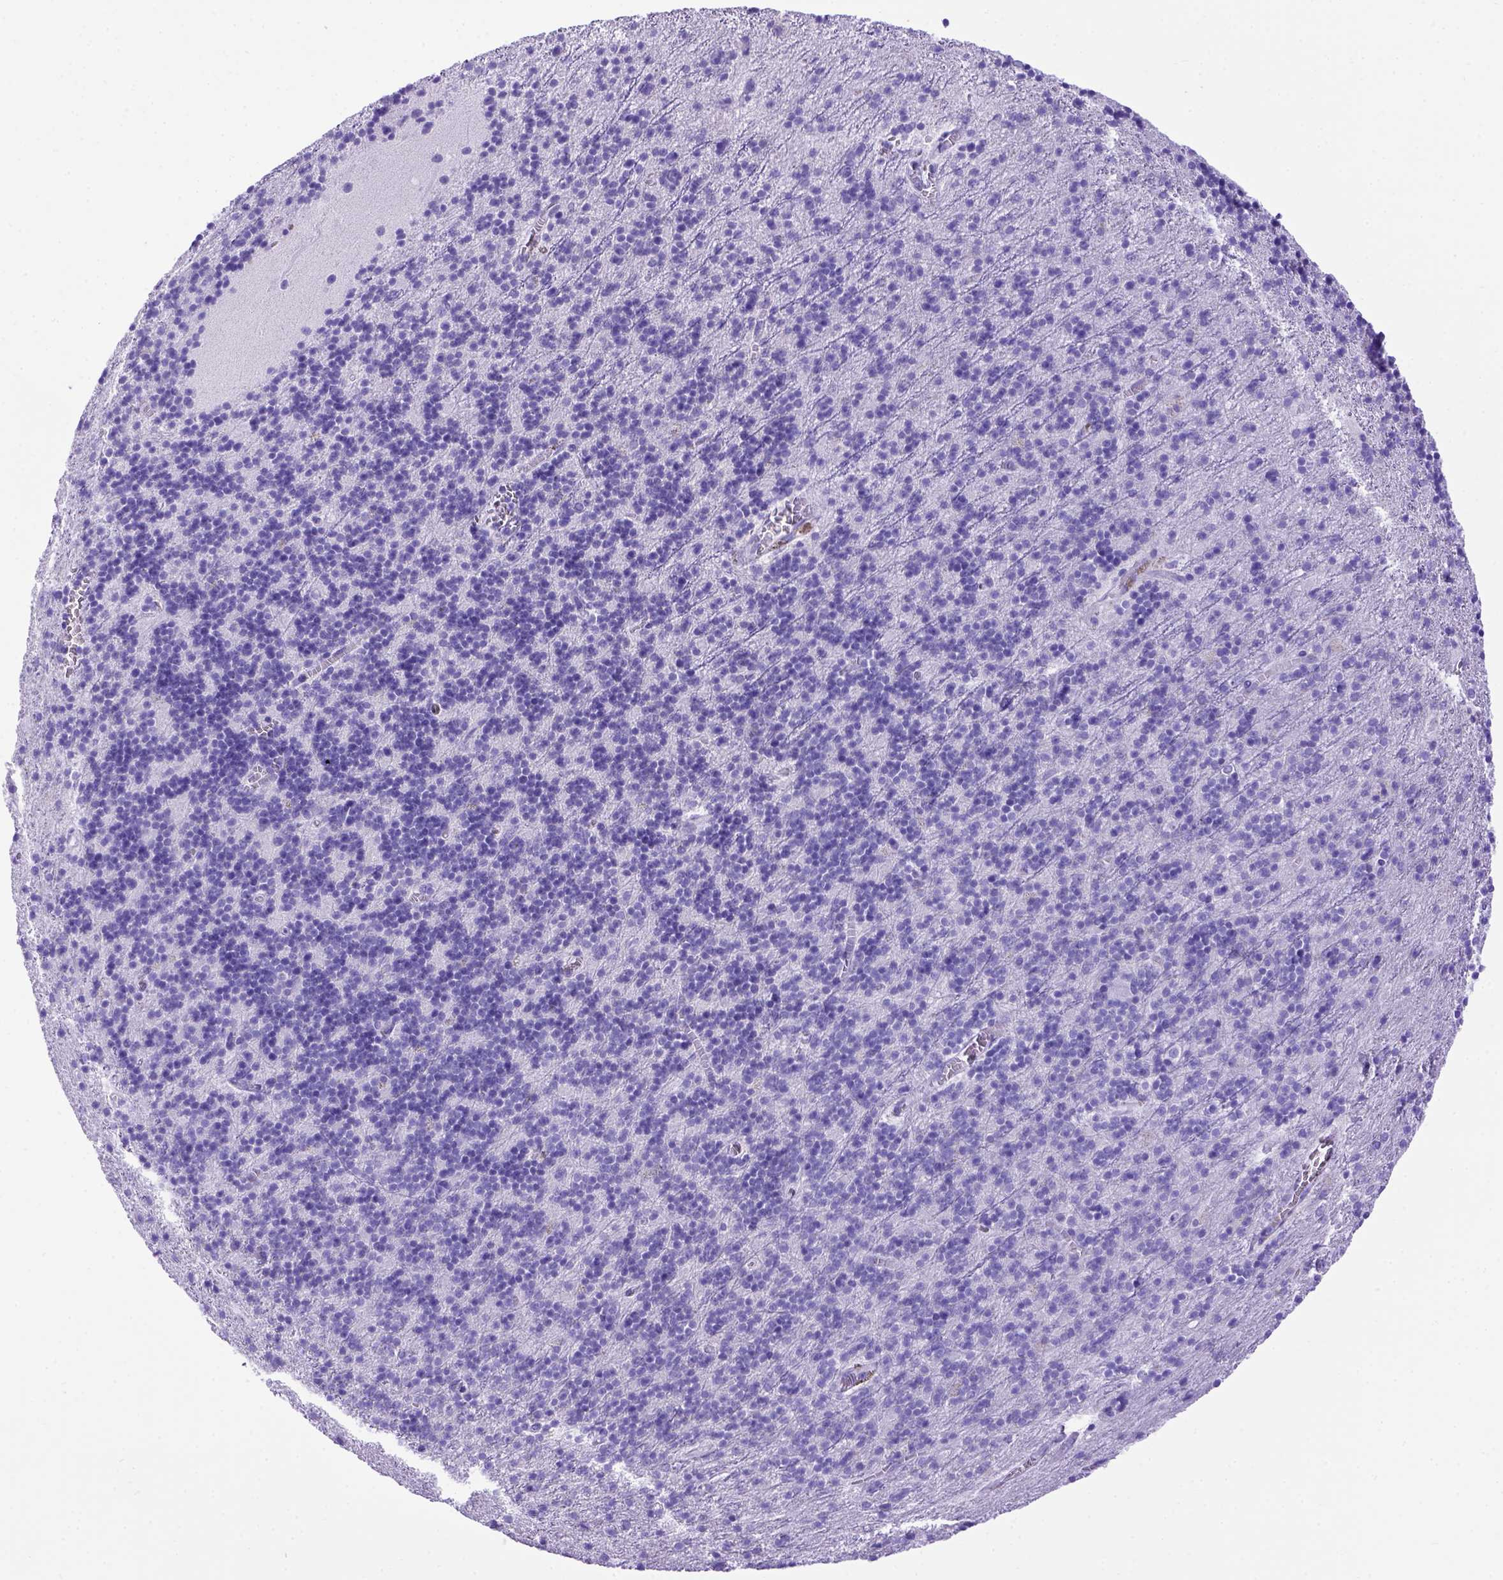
{"staining": {"intensity": "negative", "quantity": "none", "location": "none"}, "tissue": "cerebellum", "cell_type": "Cells in granular layer", "image_type": "normal", "snomed": [{"axis": "morphology", "description": "Normal tissue, NOS"}, {"axis": "topography", "description": "Cerebellum"}], "caption": "Immunohistochemical staining of benign human cerebellum exhibits no significant positivity in cells in granular layer. The staining is performed using DAB (3,3'-diaminobenzidine) brown chromogen with nuclei counter-stained in using hematoxylin.", "gene": "MEOX2", "patient": {"sex": "male", "age": 70}}